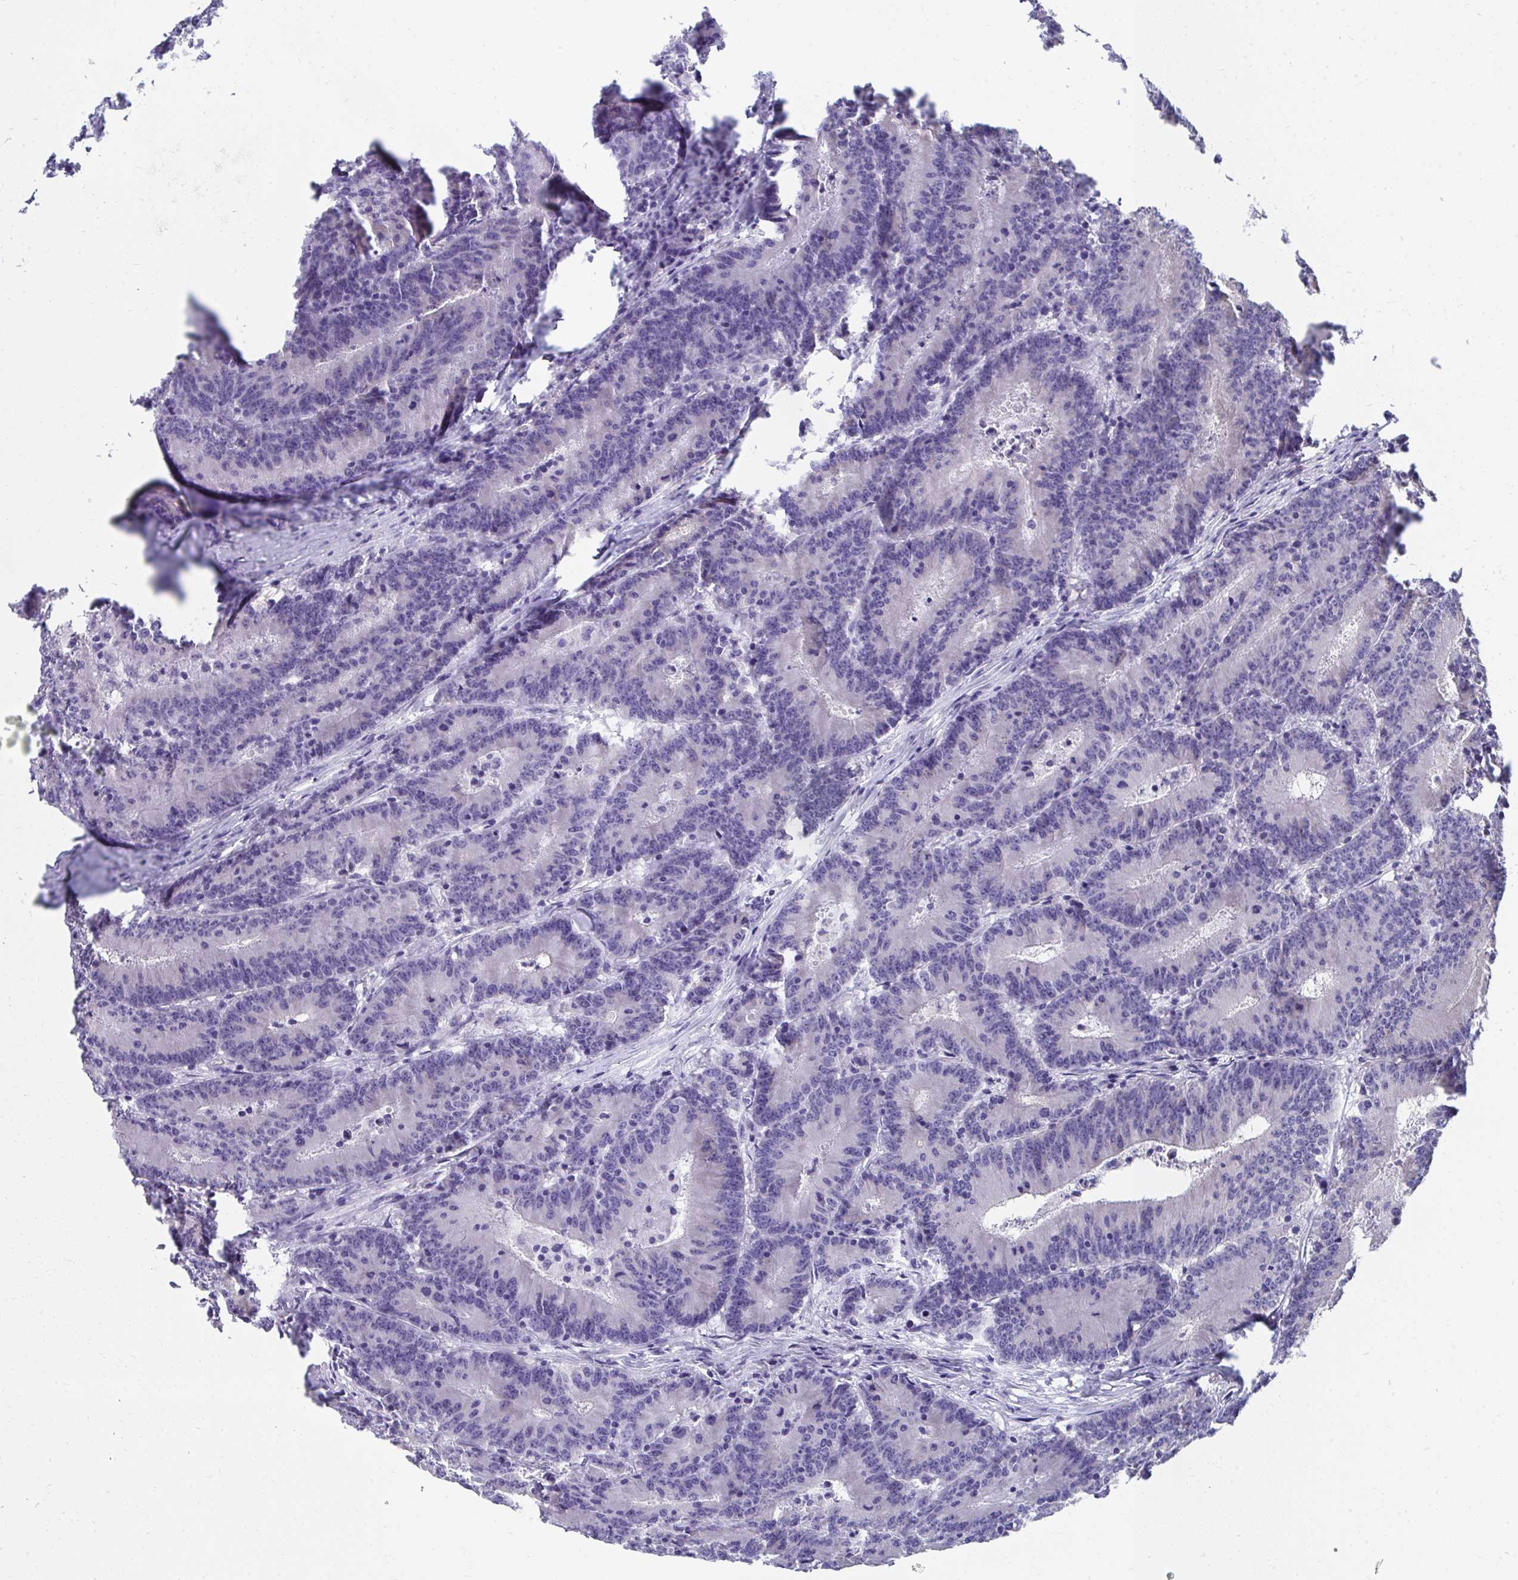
{"staining": {"intensity": "negative", "quantity": "none", "location": "none"}, "tissue": "colorectal cancer", "cell_type": "Tumor cells", "image_type": "cancer", "snomed": [{"axis": "morphology", "description": "Adenocarcinoma, NOS"}, {"axis": "topography", "description": "Colon"}], "caption": "Protein analysis of colorectal cancer shows no significant expression in tumor cells.", "gene": "TMPRSS2", "patient": {"sex": "female", "age": 78}}